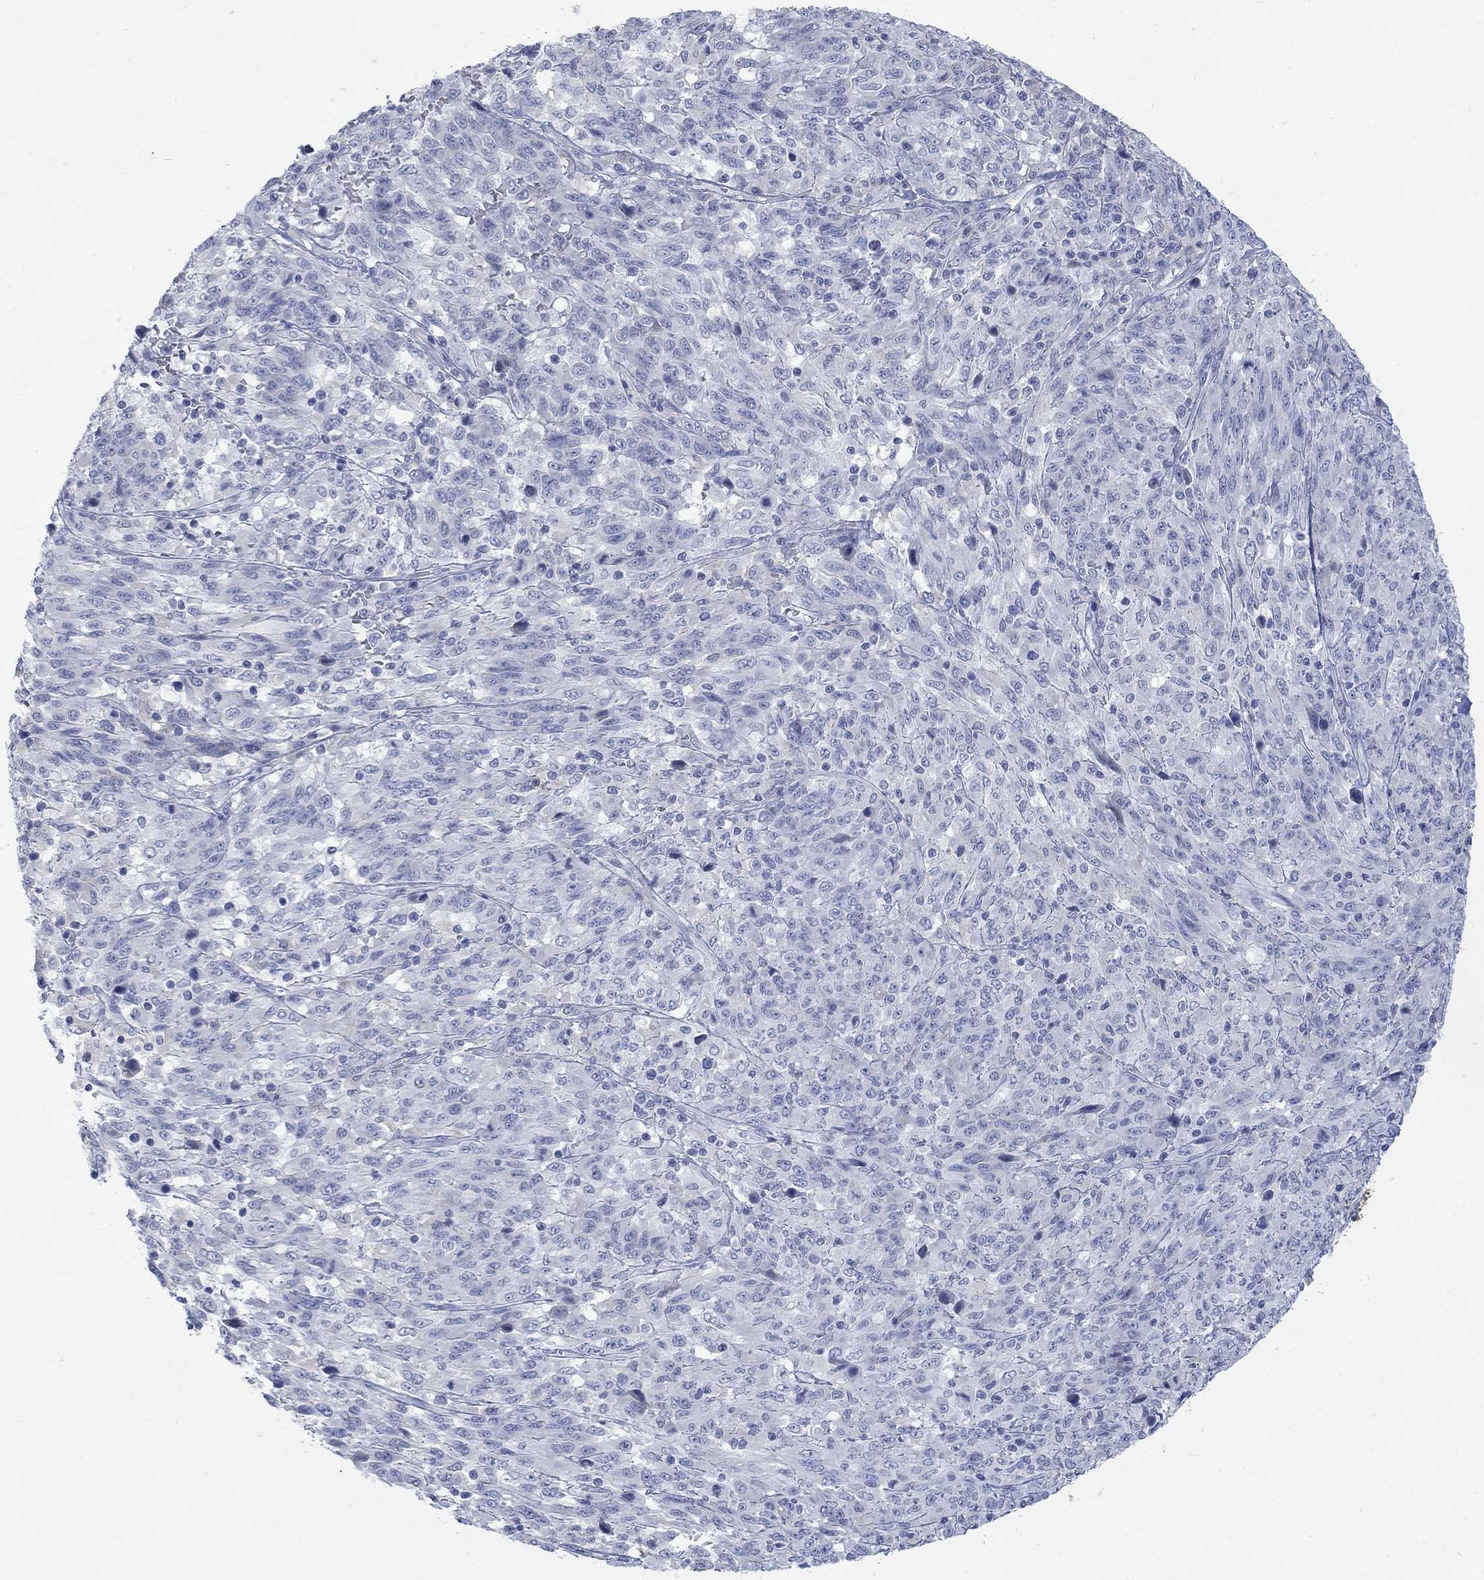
{"staining": {"intensity": "negative", "quantity": "none", "location": "none"}, "tissue": "melanoma", "cell_type": "Tumor cells", "image_type": "cancer", "snomed": [{"axis": "morphology", "description": "Malignant melanoma, NOS"}, {"axis": "topography", "description": "Skin"}], "caption": "The photomicrograph shows no significant staining in tumor cells of malignant melanoma.", "gene": "RFTN2", "patient": {"sex": "female", "age": 91}}